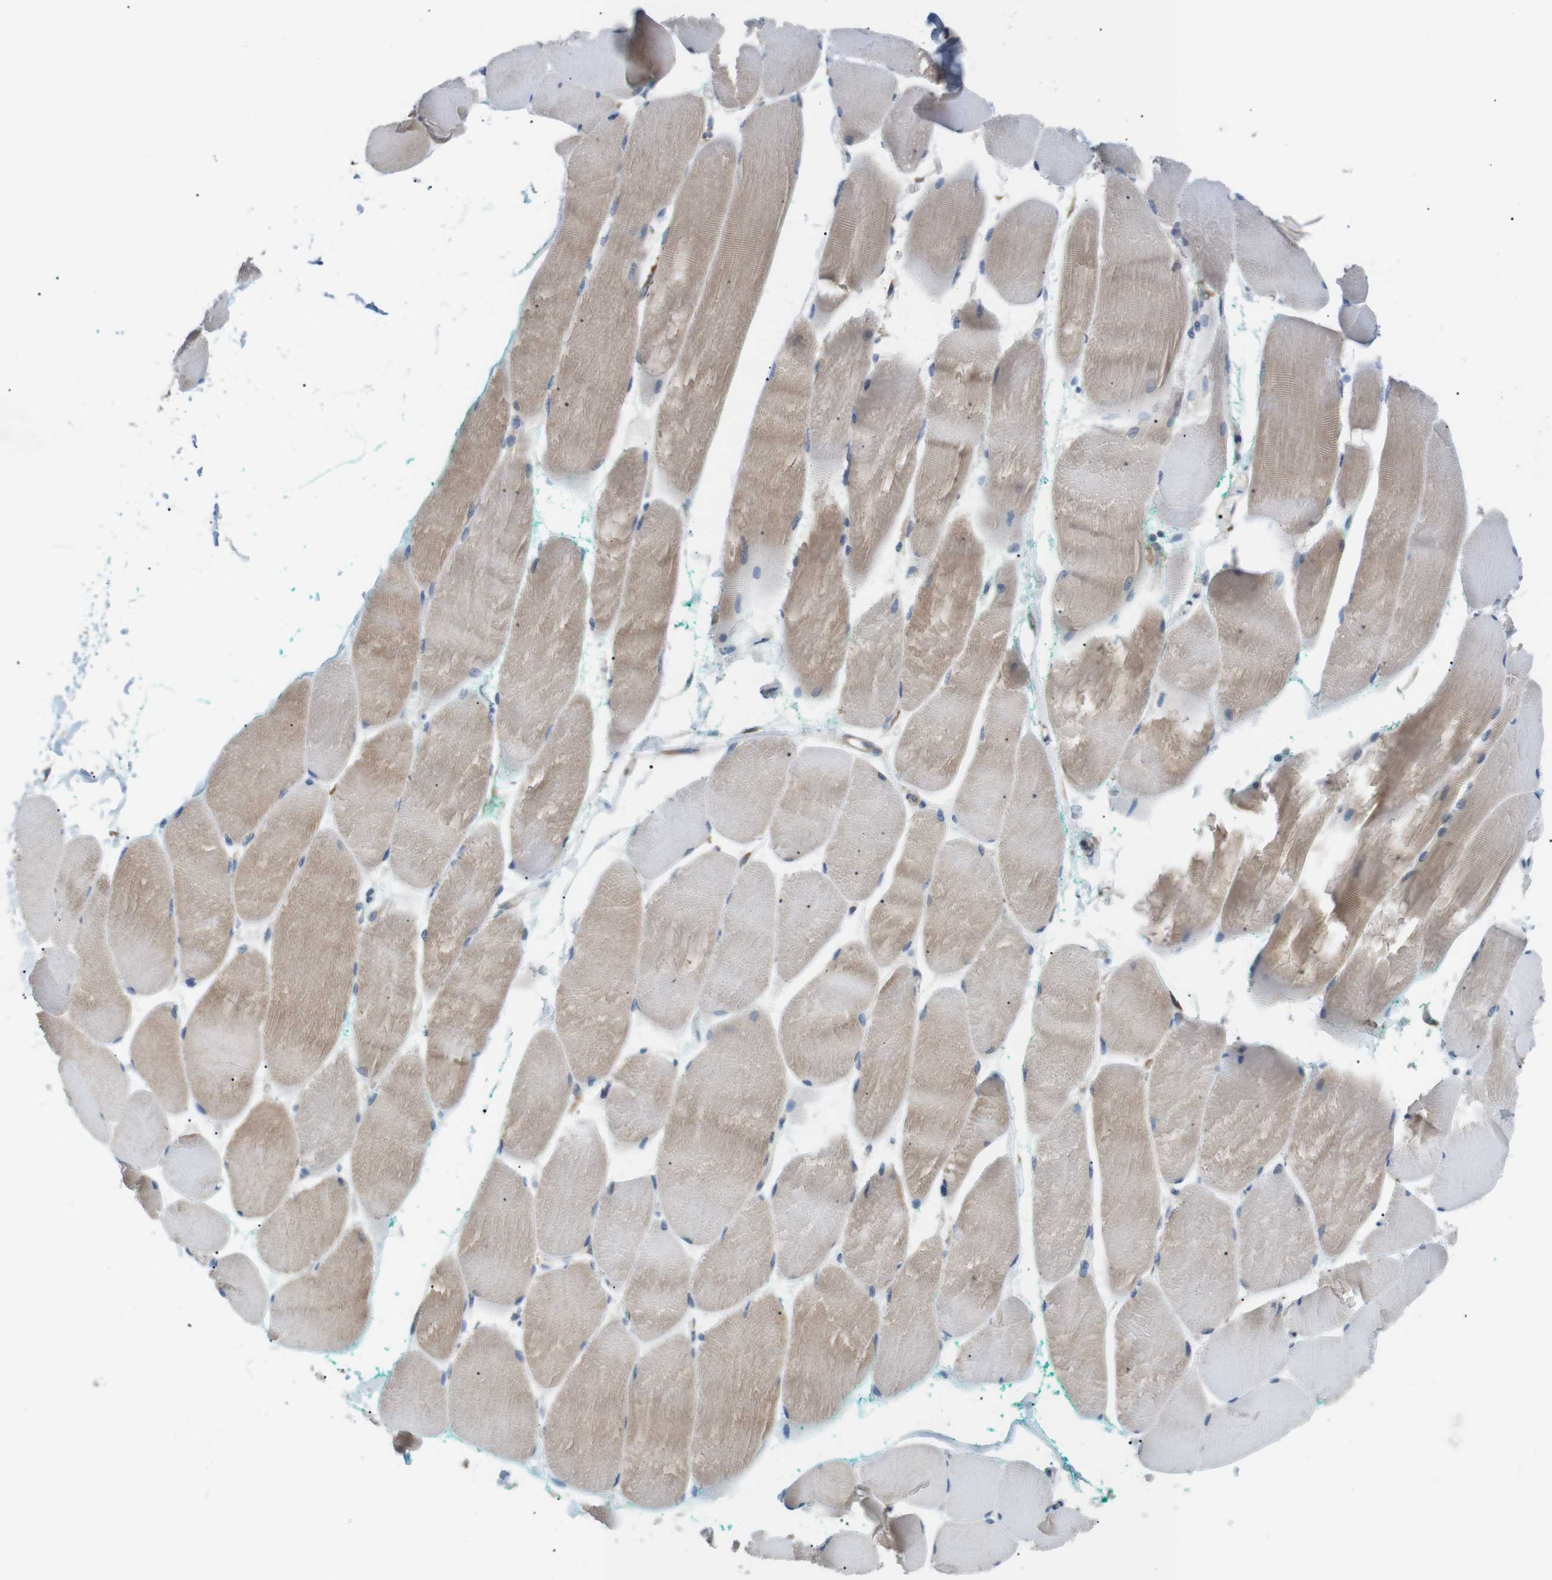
{"staining": {"intensity": "weak", "quantity": ">75%", "location": "cytoplasmic/membranous"}, "tissue": "skeletal muscle", "cell_type": "Myocytes", "image_type": "normal", "snomed": [{"axis": "morphology", "description": "Normal tissue, NOS"}, {"axis": "morphology", "description": "Squamous cell carcinoma, NOS"}, {"axis": "topography", "description": "Skeletal muscle"}], "caption": "Skeletal muscle stained with IHC exhibits weak cytoplasmic/membranous staining in about >75% of myocytes.", "gene": "MTARC2", "patient": {"sex": "male", "age": 51}}